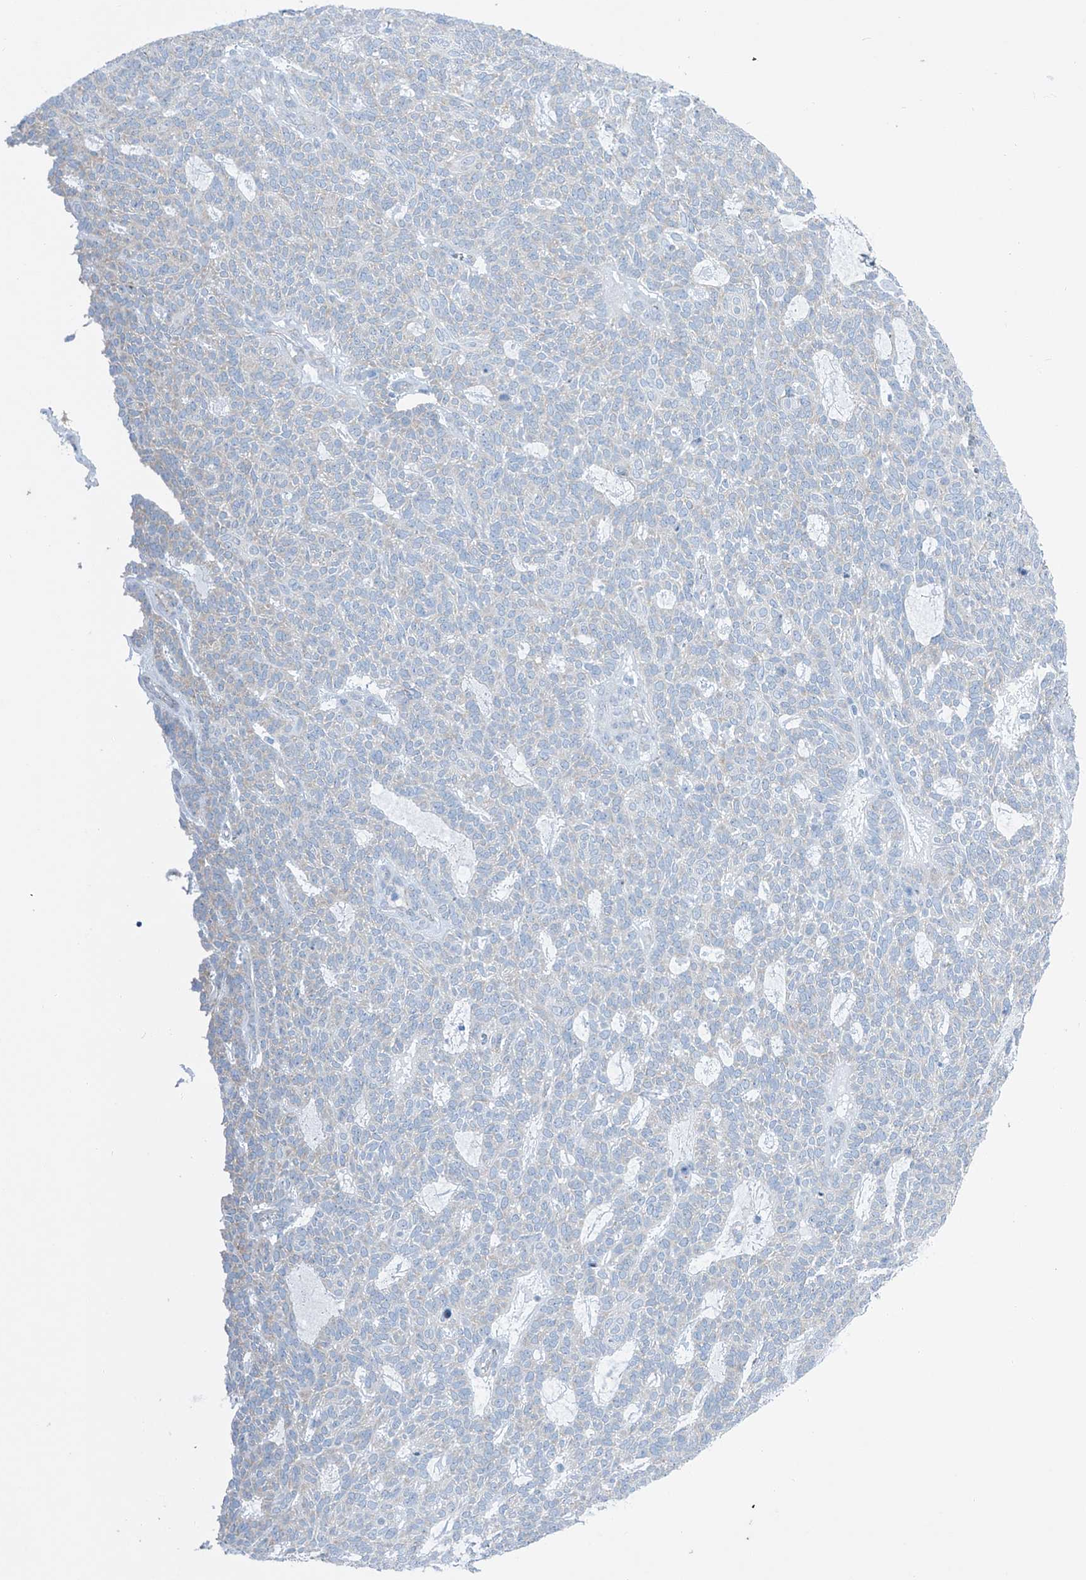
{"staining": {"intensity": "negative", "quantity": "none", "location": "none"}, "tissue": "skin cancer", "cell_type": "Tumor cells", "image_type": "cancer", "snomed": [{"axis": "morphology", "description": "Squamous cell carcinoma, NOS"}, {"axis": "topography", "description": "Skin"}], "caption": "Tumor cells are negative for brown protein staining in skin cancer. (DAB immunohistochemistry, high magnification).", "gene": "MAGI1", "patient": {"sex": "female", "age": 90}}